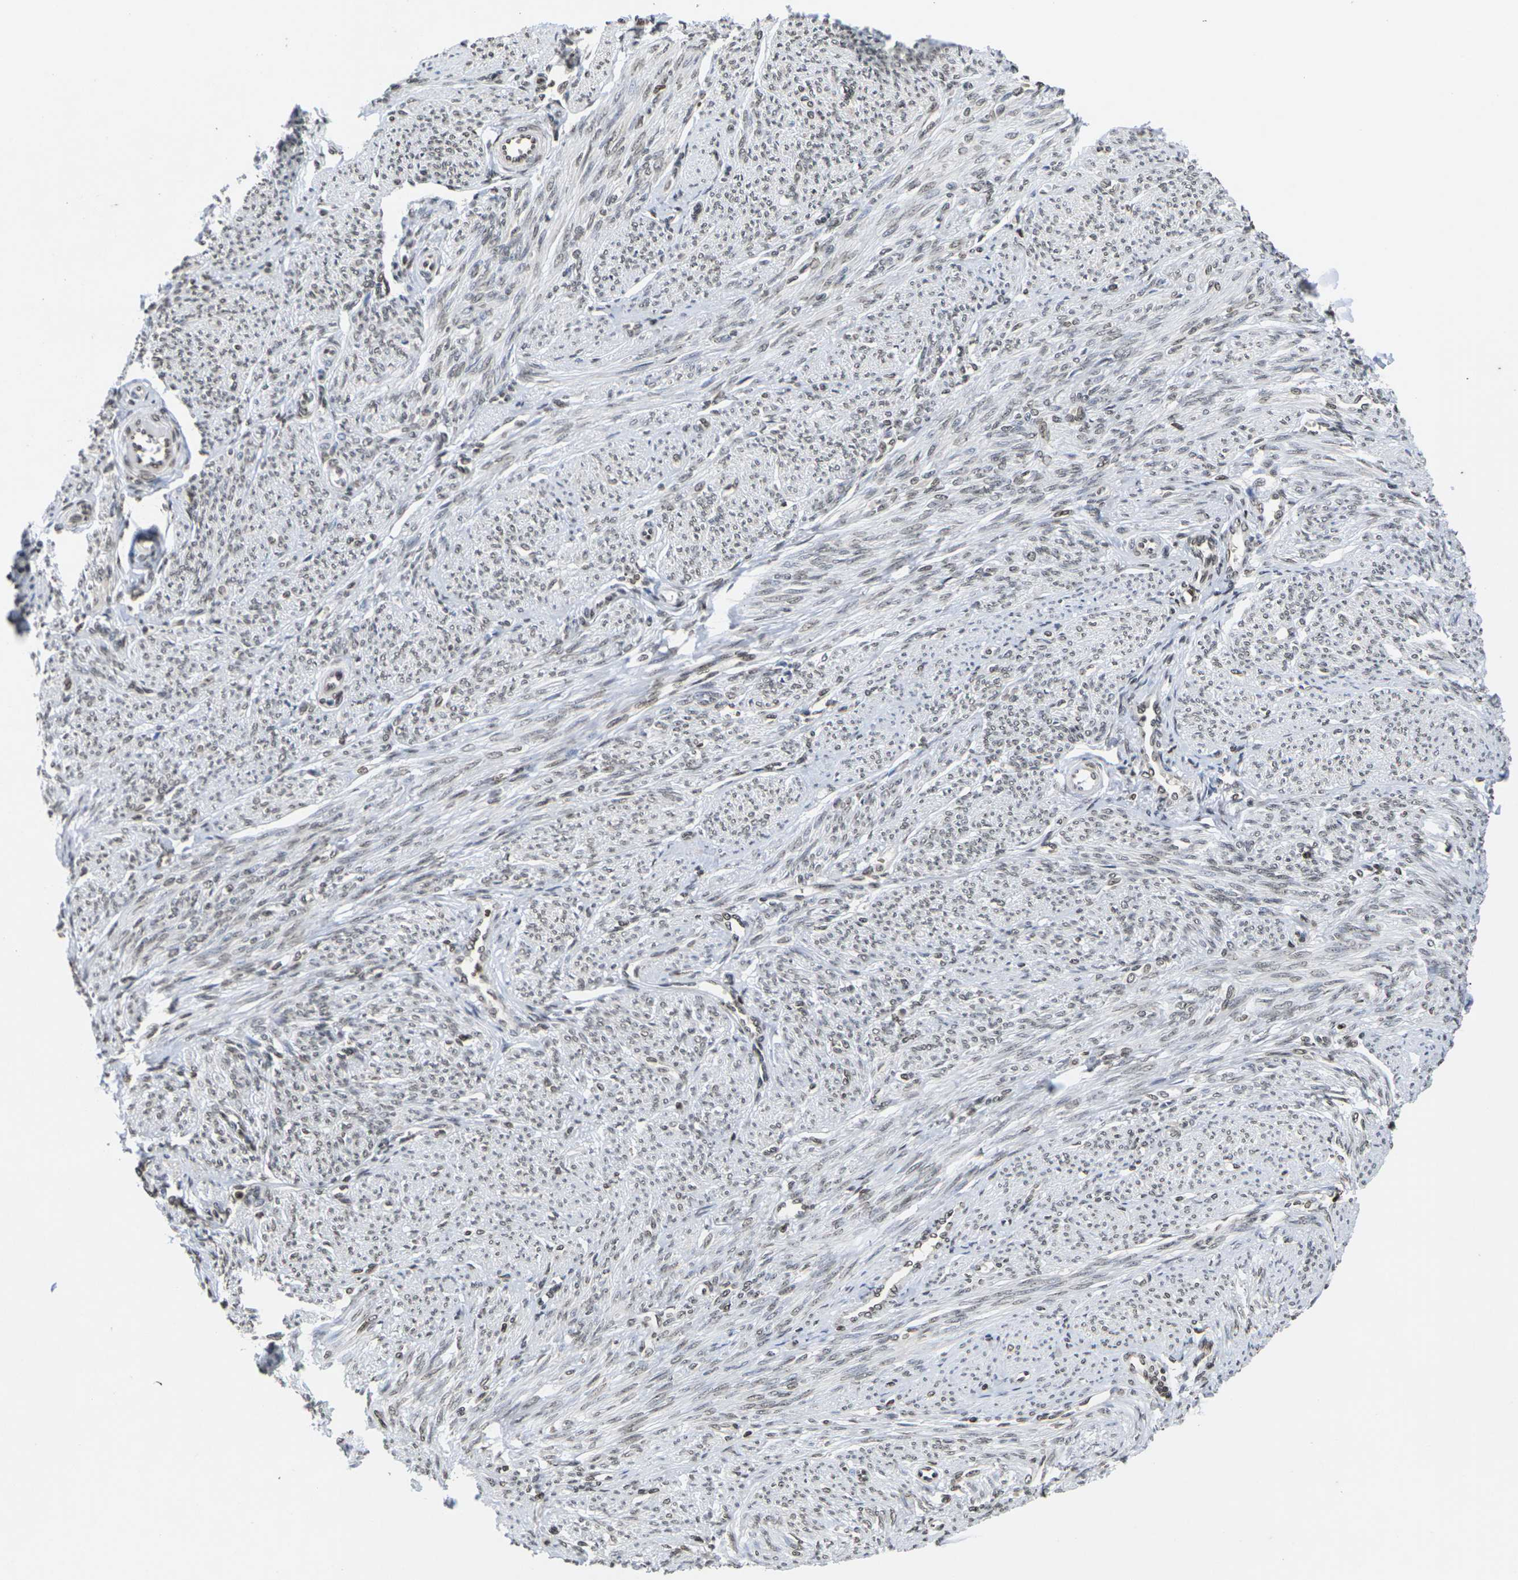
{"staining": {"intensity": "weak", "quantity": ">75%", "location": "nuclear"}, "tissue": "smooth muscle", "cell_type": "Smooth muscle cells", "image_type": "normal", "snomed": [{"axis": "morphology", "description": "Normal tissue, NOS"}, {"axis": "topography", "description": "Smooth muscle"}], "caption": "A high-resolution photomicrograph shows IHC staining of benign smooth muscle, which displays weak nuclear positivity in approximately >75% of smooth muscle cells.", "gene": "ETV5", "patient": {"sex": "female", "age": 65}}